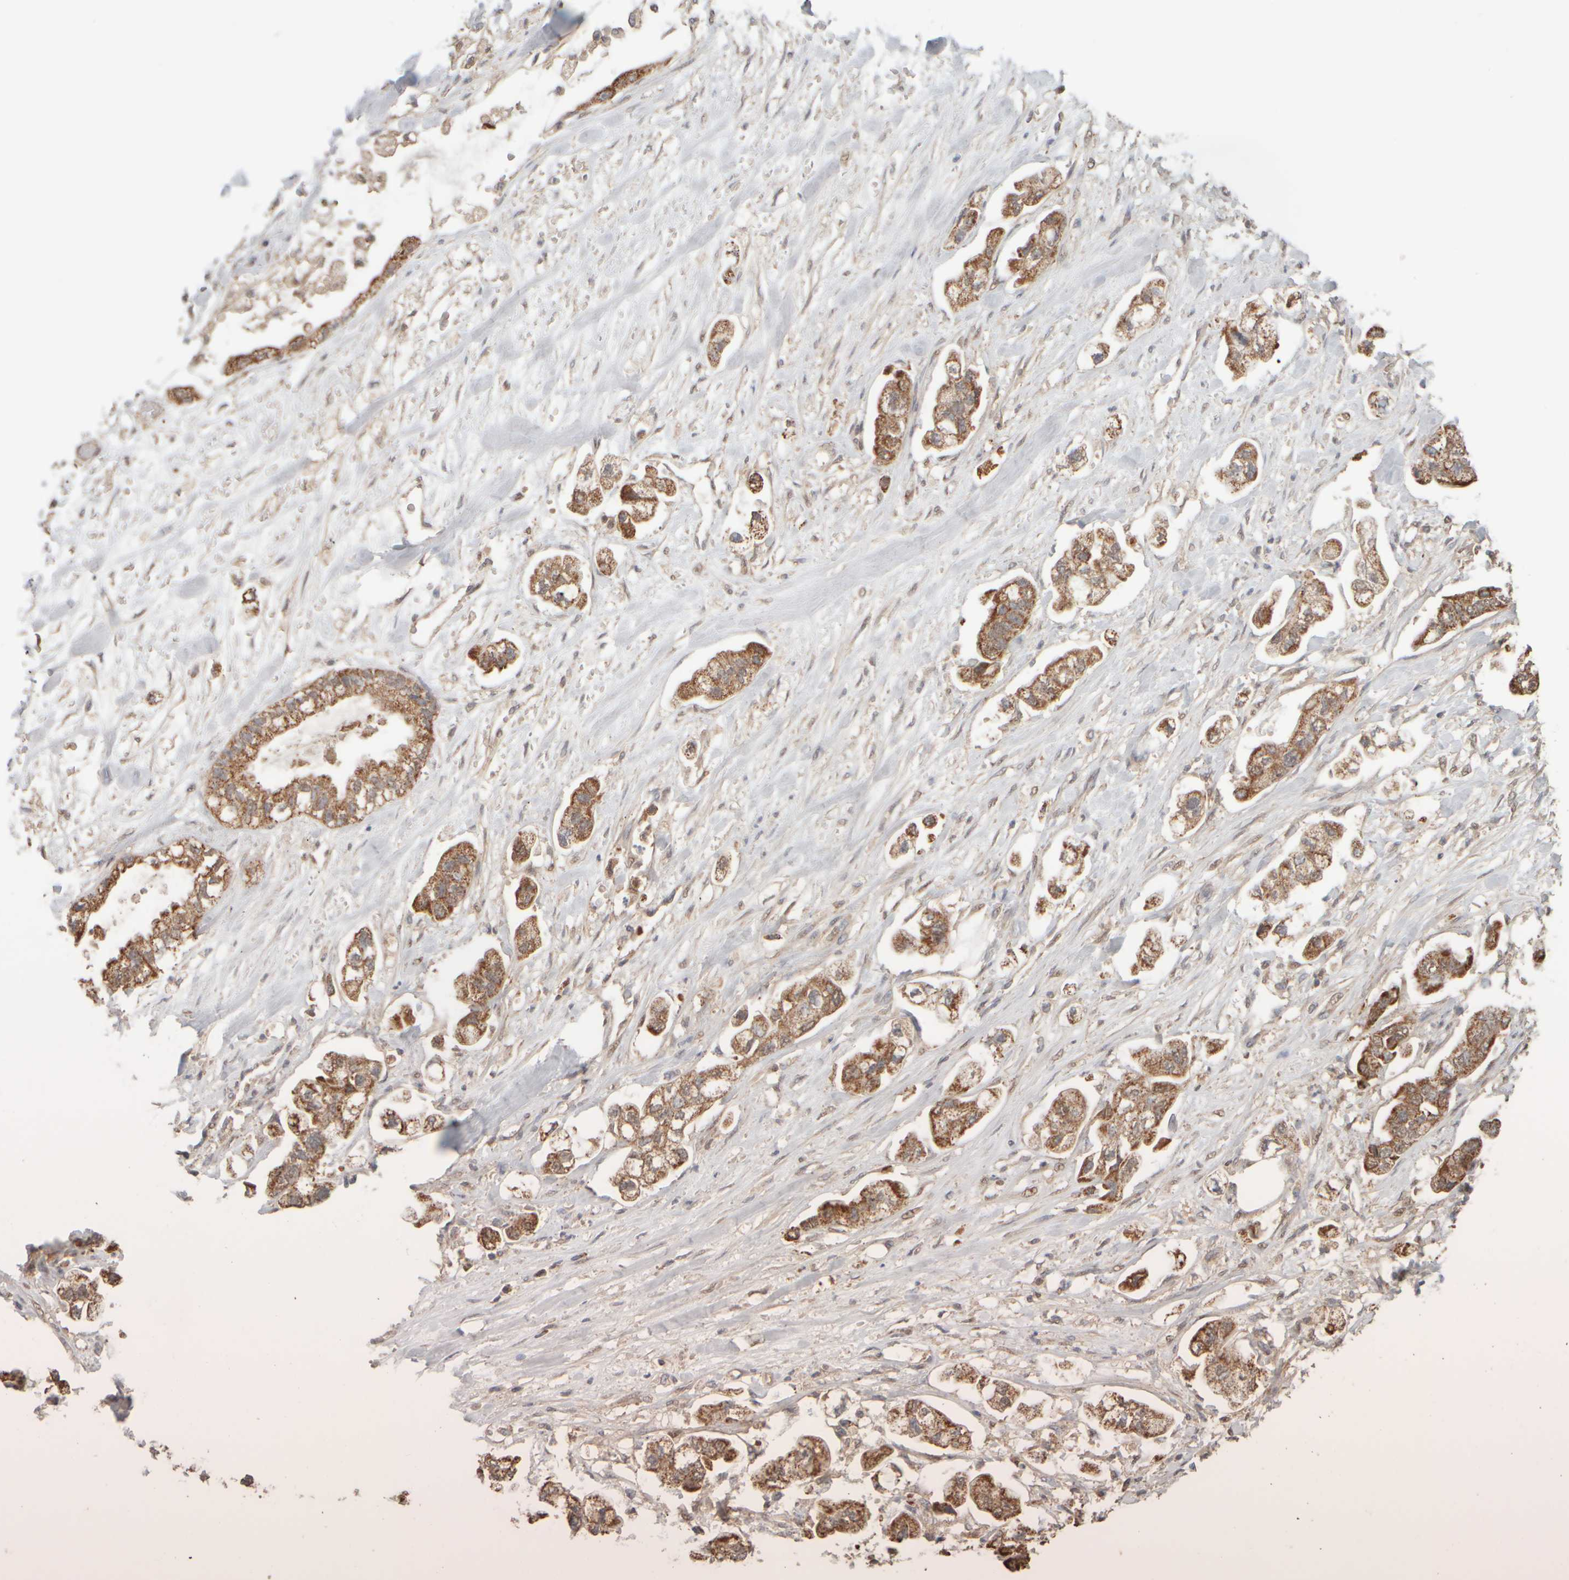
{"staining": {"intensity": "strong", "quantity": ">75%", "location": "cytoplasmic/membranous"}, "tissue": "stomach cancer", "cell_type": "Tumor cells", "image_type": "cancer", "snomed": [{"axis": "morphology", "description": "Normal tissue, NOS"}, {"axis": "morphology", "description": "Adenocarcinoma, NOS"}, {"axis": "topography", "description": "Stomach"}], "caption": "Protein staining of stomach cancer tissue shows strong cytoplasmic/membranous expression in approximately >75% of tumor cells.", "gene": "EIF2B3", "patient": {"sex": "male", "age": 62}}